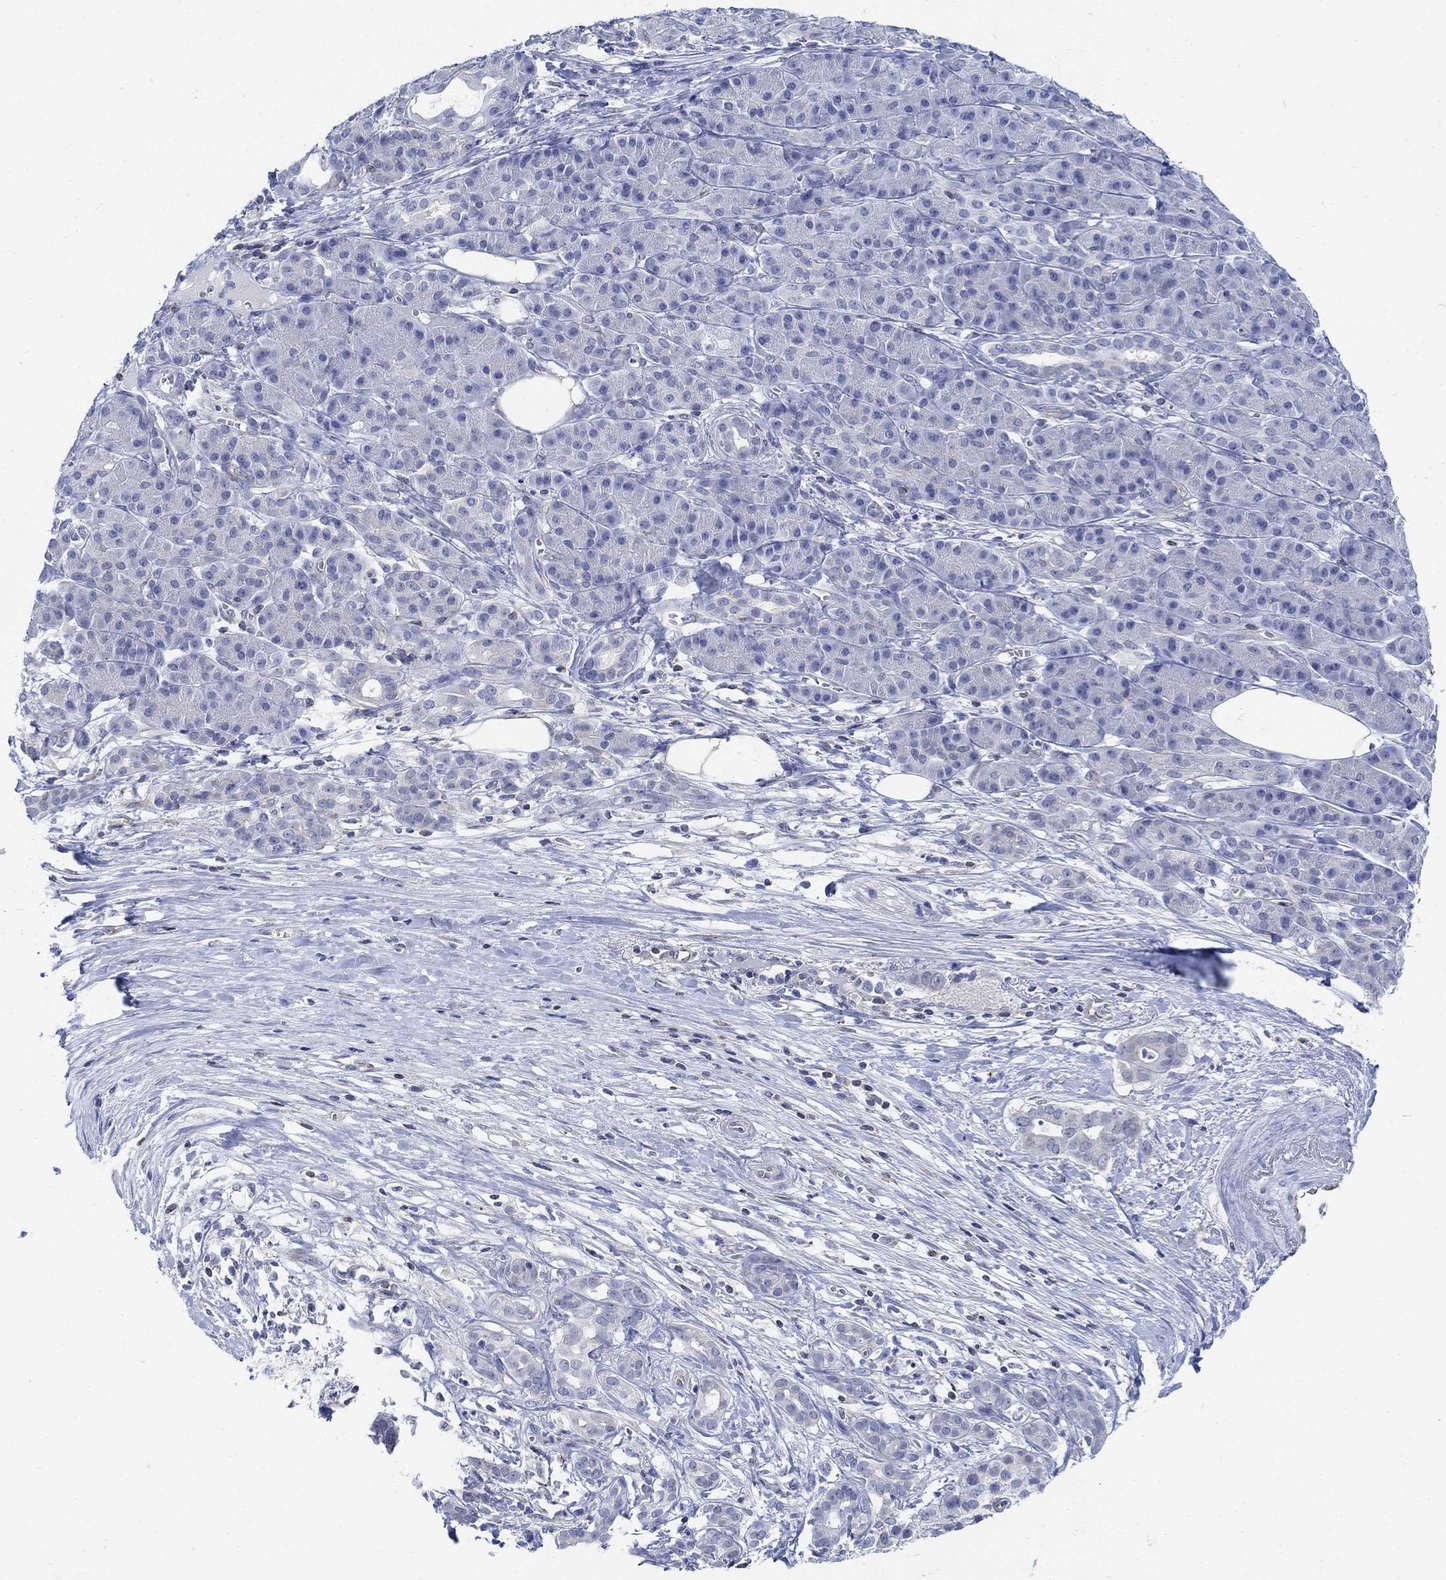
{"staining": {"intensity": "negative", "quantity": "none", "location": "none"}, "tissue": "pancreatic cancer", "cell_type": "Tumor cells", "image_type": "cancer", "snomed": [{"axis": "morphology", "description": "Adenocarcinoma, NOS"}, {"axis": "topography", "description": "Pancreas"}], "caption": "This is a micrograph of immunohistochemistry staining of pancreatic cancer, which shows no expression in tumor cells. (Stains: DAB IHC with hematoxylin counter stain, Microscopy: brightfield microscopy at high magnification).", "gene": "PHF21B", "patient": {"sex": "male", "age": 61}}